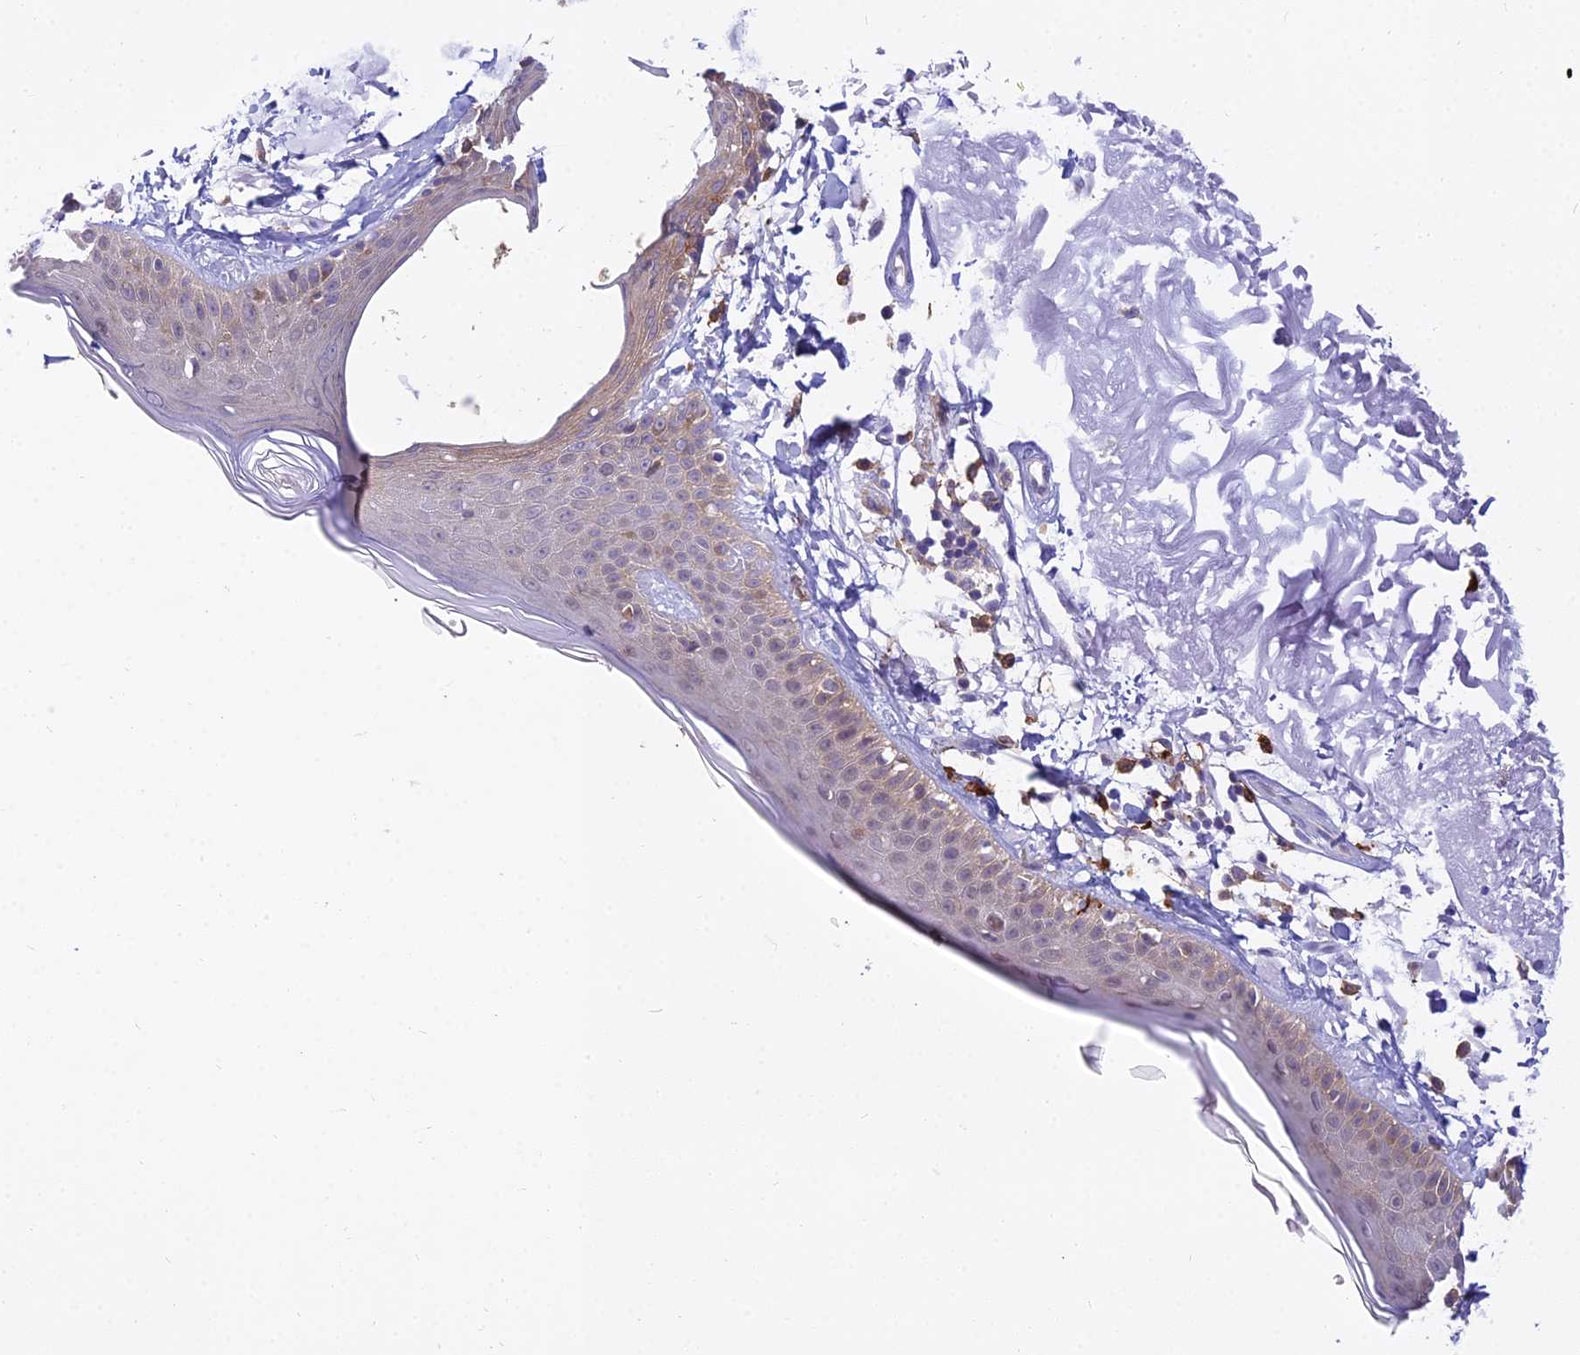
{"staining": {"intensity": "weak", "quantity": "<25%", "location": "cytoplasmic/membranous"}, "tissue": "skin", "cell_type": "Keratinocytes", "image_type": "normal", "snomed": [{"axis": "morphology", "description": "Normal tissue, NOS"}, {"axis": "topography", "description": "Skin"}, {"axis": "topography", "description": "Skeletal muscle"}], "caption": "Immunohistochemistry (IHC) histopathology image of normal human skin stained for a protein (brown), which shows no staining in keratinocytes.", "gene": "UBE2G1", "patient": {"sex": "male", "age": 83}}